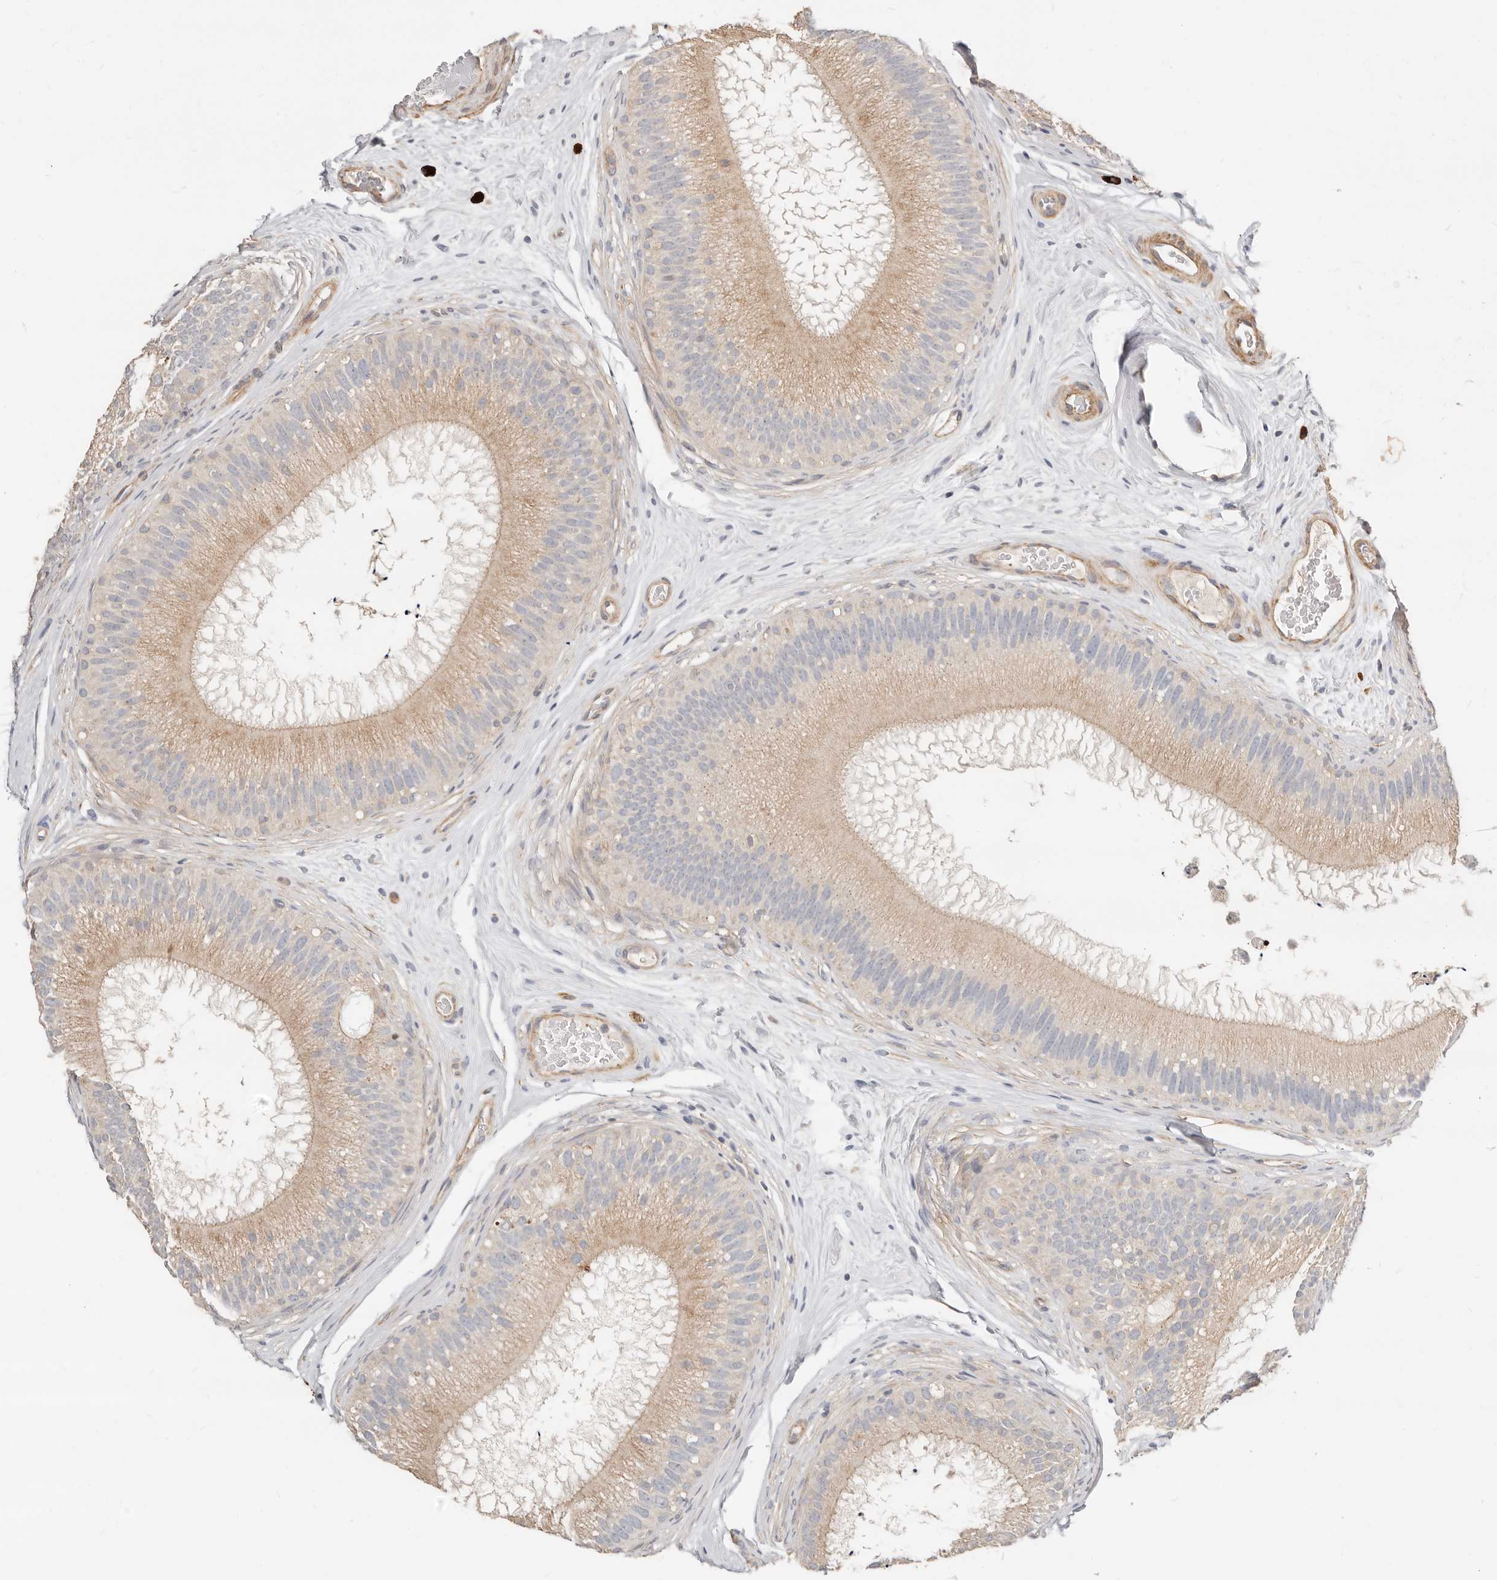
{"staining": {"intensity": "weak", "quantity": ">75%", "location": "cytoplasmic/membranous"}, "tissue": "epididymis", "cell_type": "Glandular cells", "image_type": "normal", "snomed": [{"axis": "morphology", "description": "Normal tissue, NOS"}, {"axis": "topography", "description": "Epididymis"}], "caption": "Immunohistochemical staining of benign human epididymis displays weak cytoplasmic/membranous protein positivity in about >75% of glandular cells. The staining is performed using DAB (3,3'-diaminobenzidine) brown chromogen to label protein expression. The nuclei are counter-stained blue using hematoxylin.", "gene": "ZRANB1", "patient": {"sex": "male", "age": 45}}